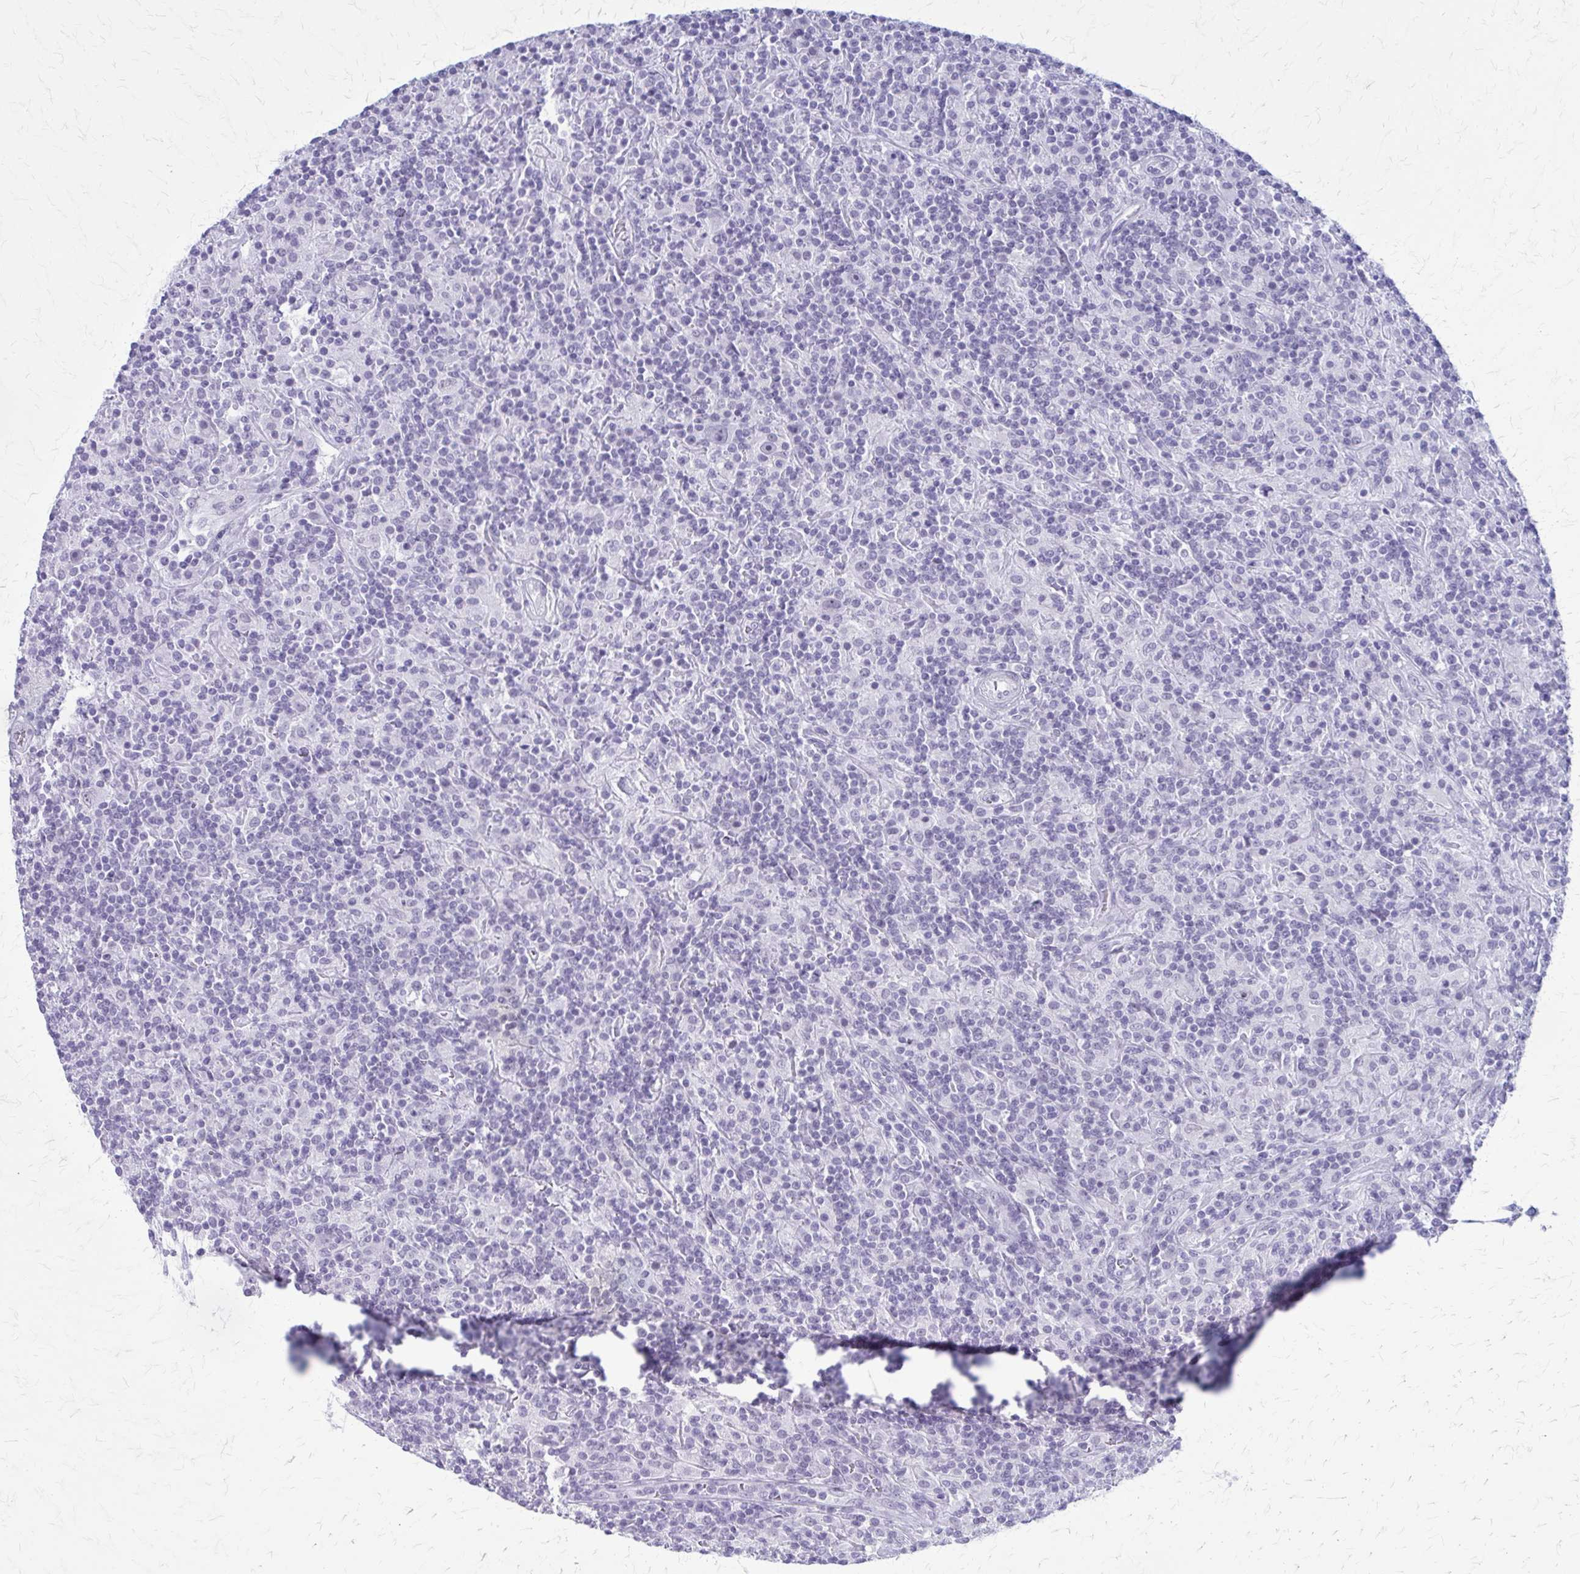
{"staining": {"intensity": "negative", "quantity": "none", "location": "none"}, "tissue": "lymphoma", "cell_type": "Tumor cells", "image_type": "cancer", "snomed": [{"axis": "morphology", "description": "Hodgkin's disease, NOS"}, {"axis": "topography", "description": "Lymph node"}], "caption": "Immunohistochemistry (IHC) image of Hodgkin's disease stained for a protein (brown), which shows no staining in tumor cells.", "gene": "GAD1", "patient": {"sex": "male", "age": 70}}